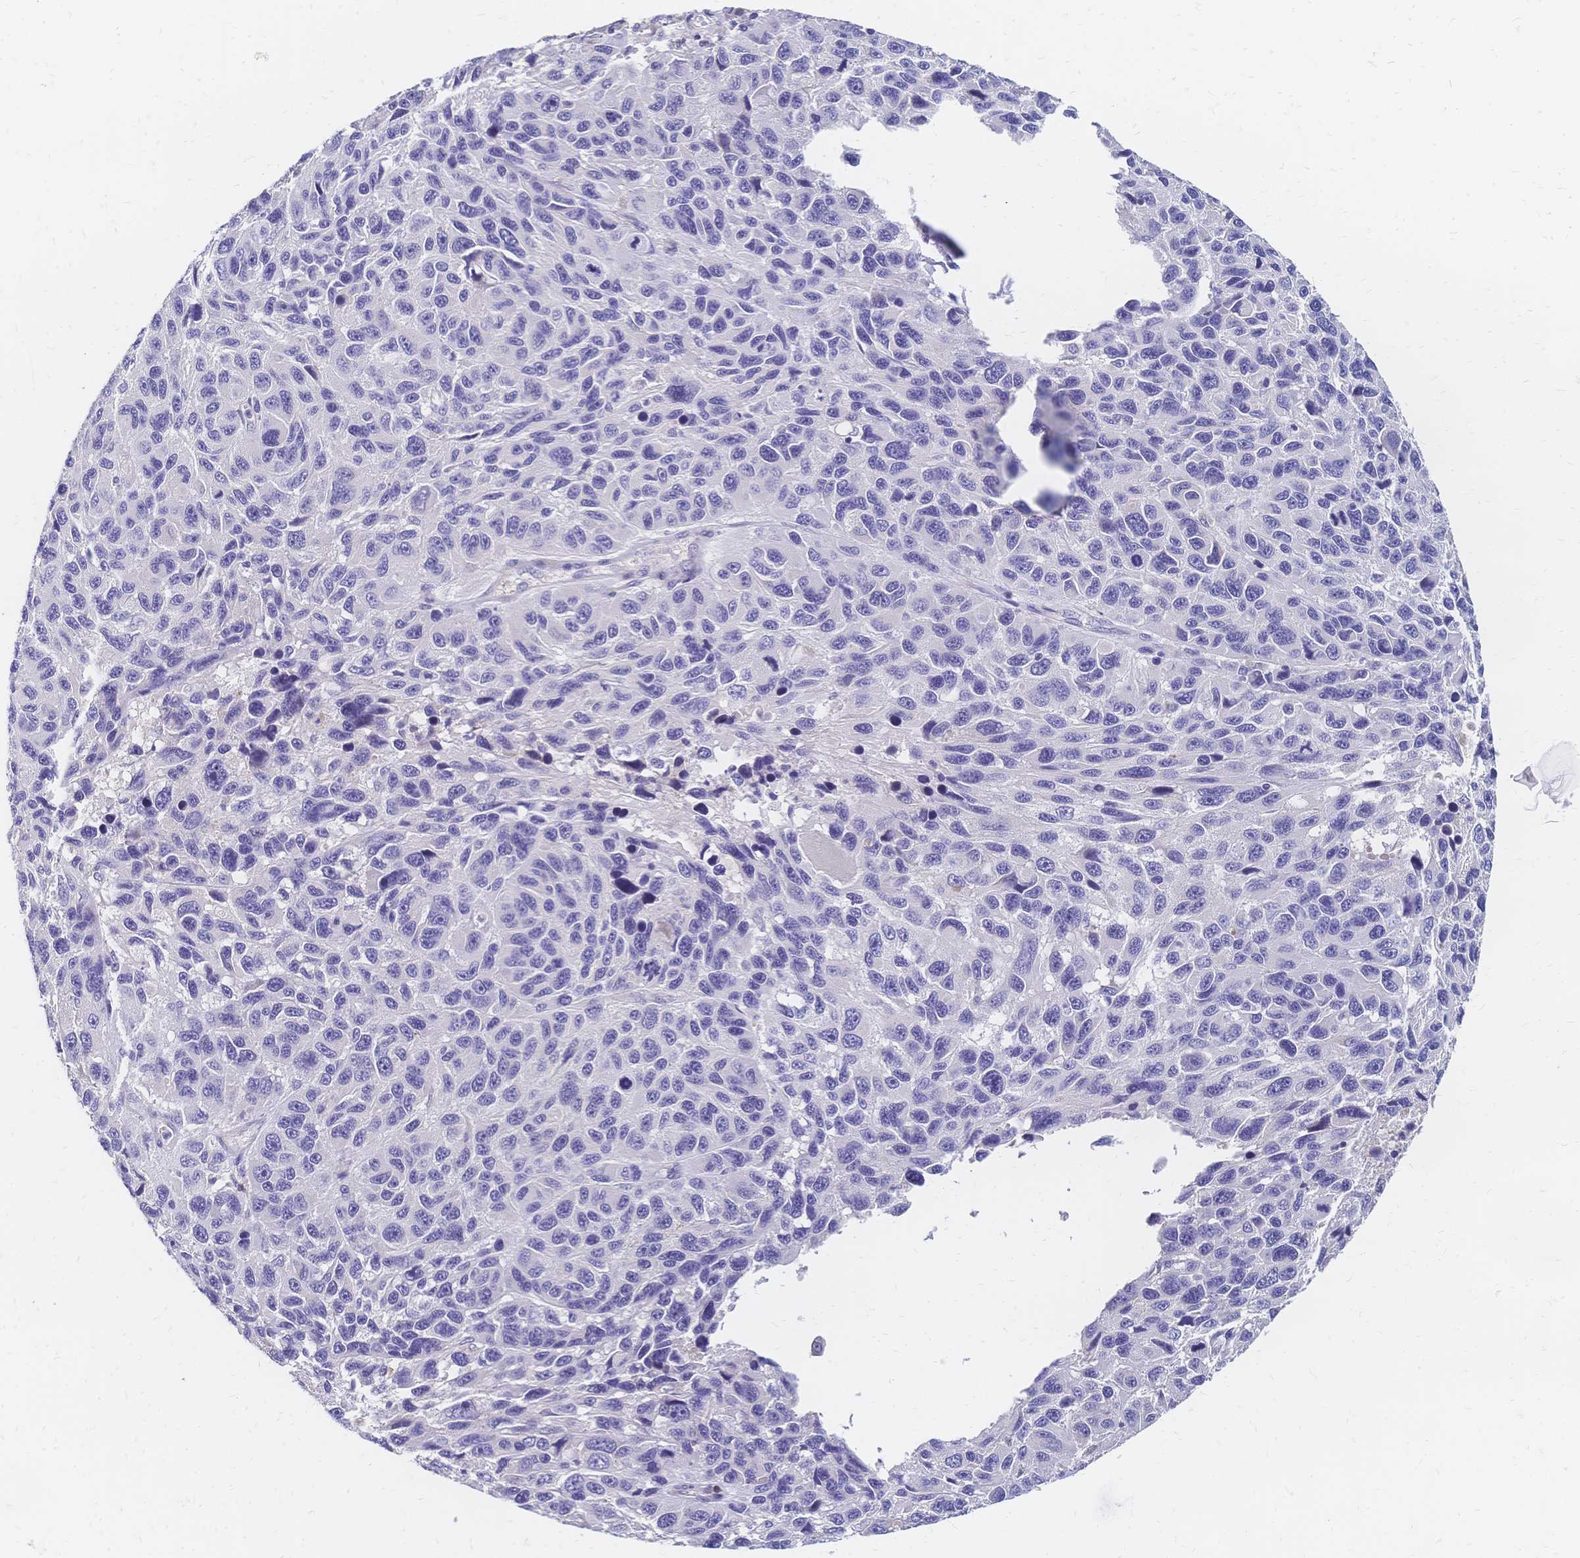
{"staining": {"intensity": "negative", "quantity": "none", "location": "none"}, "tissue": "melanoma", "cell_type": "Tumor cells", "image_type": "cancer", "snomed": [{"axis": "morphology", "description": "Malignant melanoma, NOS"}, {"axis": "topography", "description": "Skin"}], "caption": "The immunohistochemistry image has no significant staining in tumor cells of melanoma tissue. (DAB (3,3'-diaminobenzidine) immunohistochemistry with hematoxylin counter stain).", "gene": "DTNB", "patient": {"sex": "male", "age": 53}}